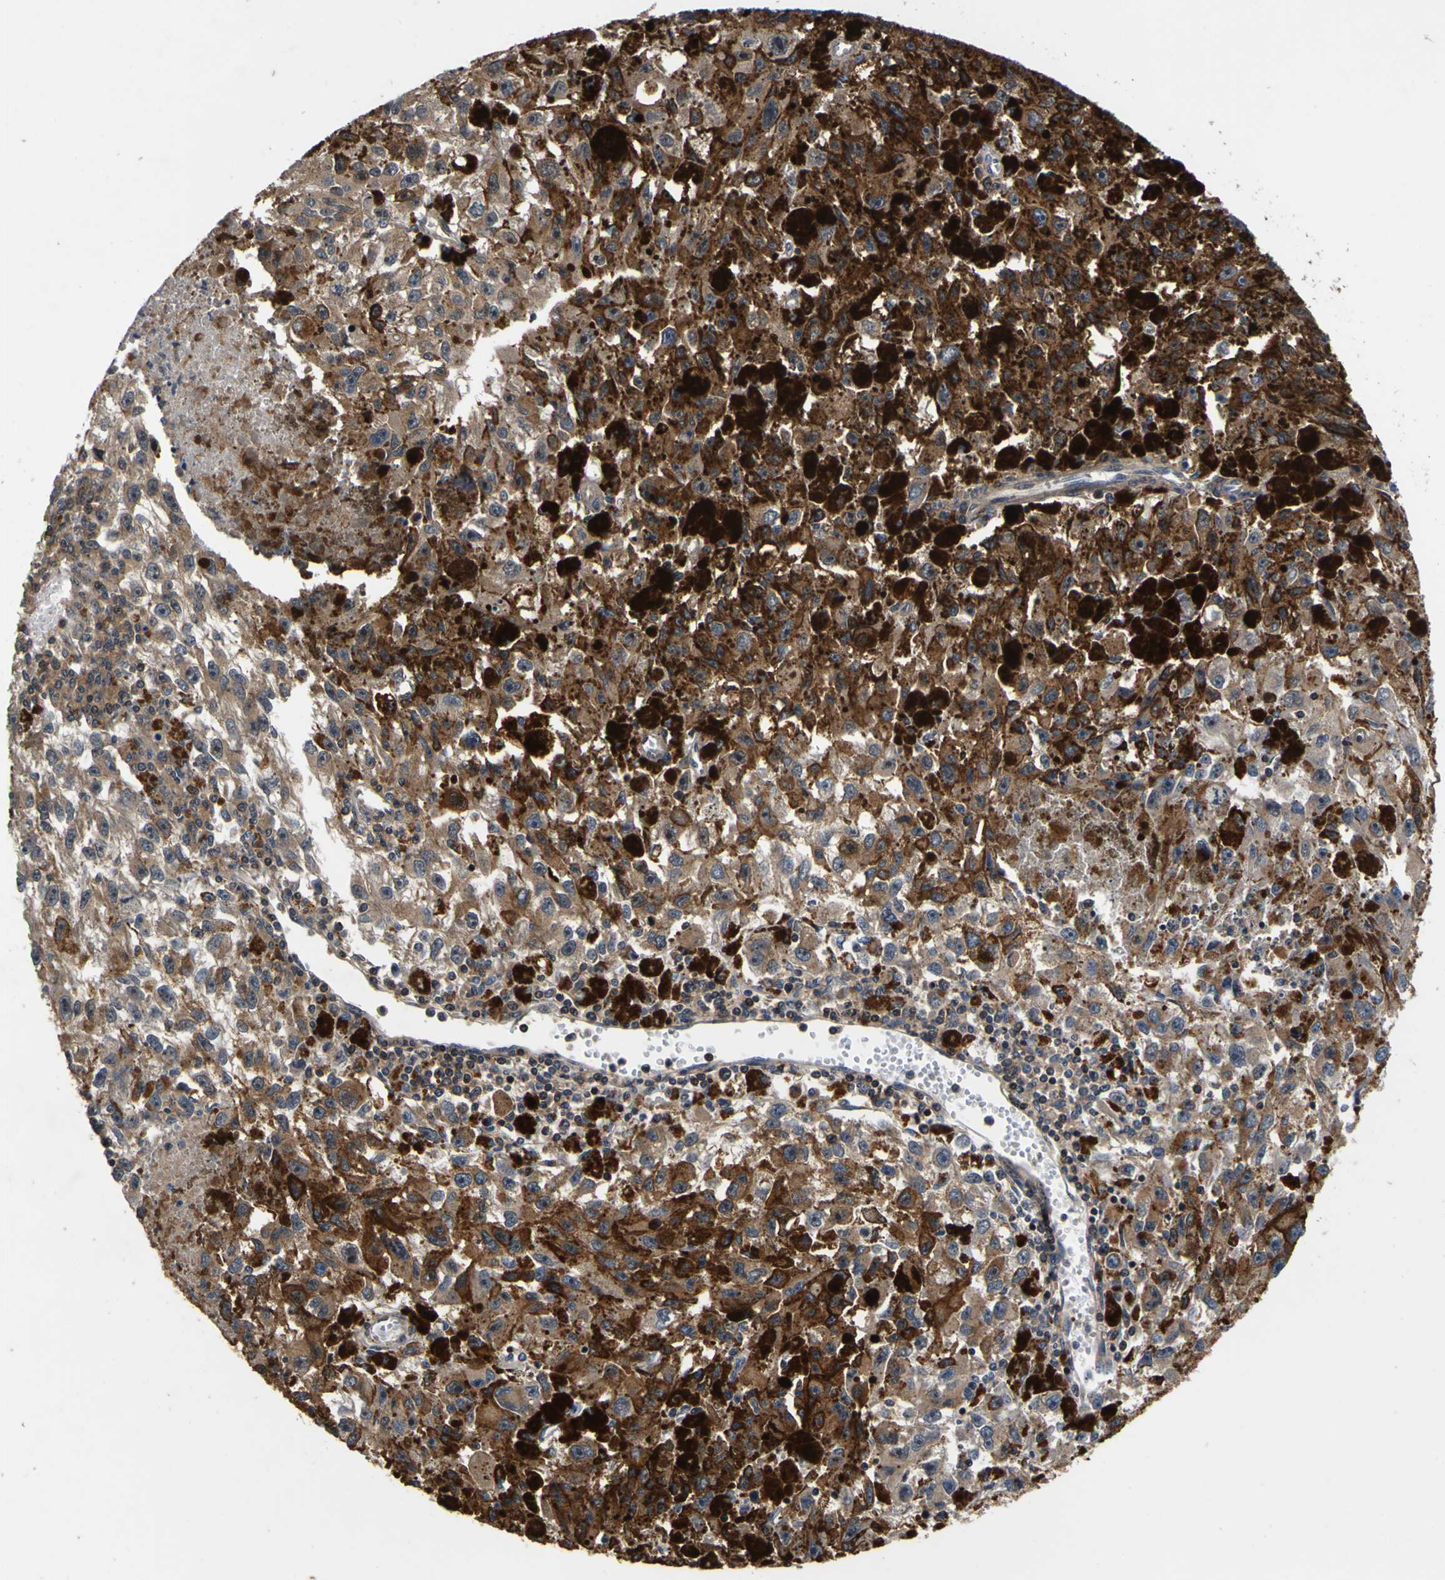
{"staining": {"intensity": "moderate", "quantity": ">75%", "location": "cytoplasmic/membranous"}, "tissue": "melanoma", "cell_type": "Tumor cells", "image_type": "cancer", "snomed": [{"axis": "morphology", "description": "Malignant melanoma, NOS"}, {"axis": "topography", "description": "Skin"}], "caption": "Melanoma stained with DAB IHC reveals medium levels of moderate cytoplasmic/membranous expression in approximately >75% of tumor cells. (Brightfield microscopy of DAB IHC at high magnification).", "gene": "LRP4", "patient": {"sex": "female", "age": 104}}